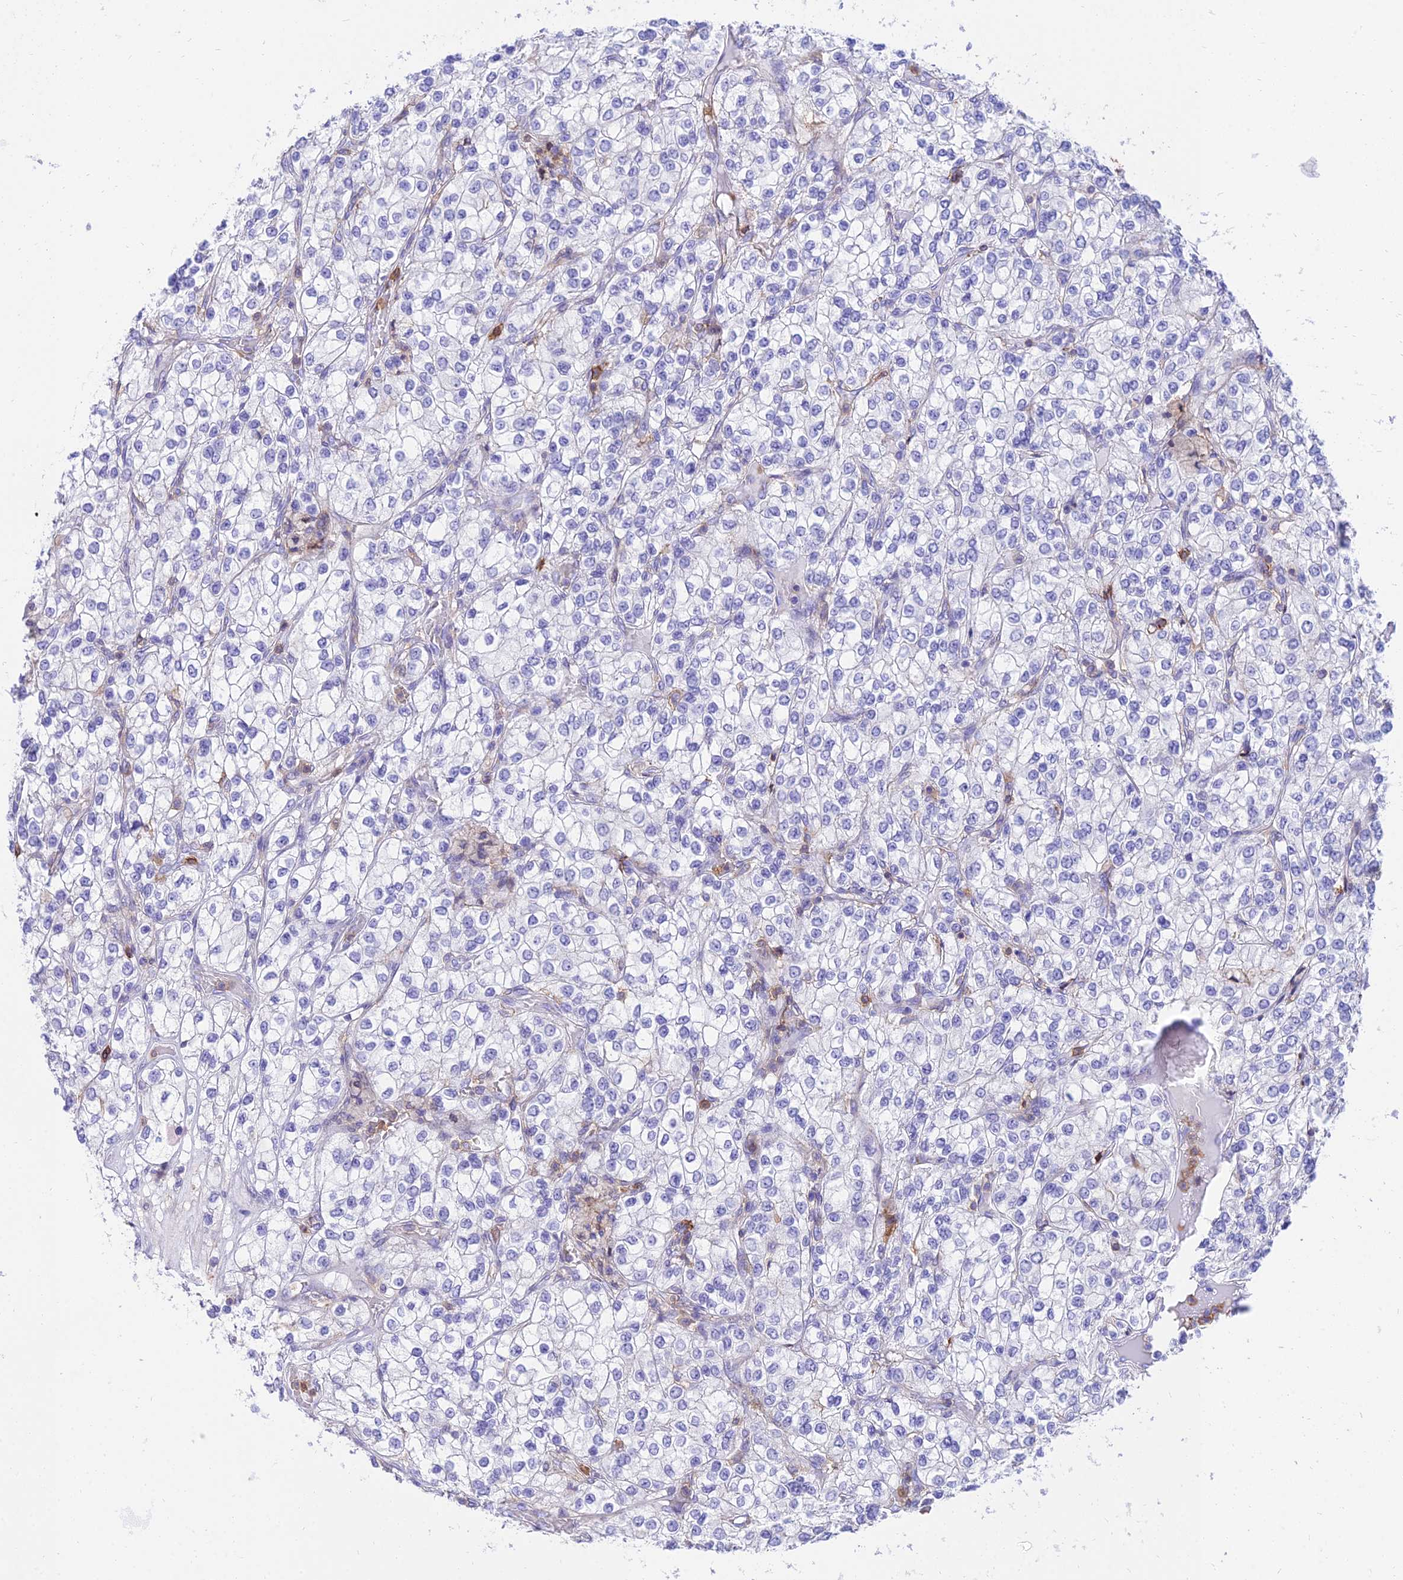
{"staining": {"intensity": "negative", "quantity": "none", "location": "none"}, "tissue": "renal cancer", "cell_type": "Tumor cells", "image_type": "cancer", "snomed": [{"axis": "morphology", "description": "Adenocarcinoma, NOS"}, {"axis": "topography", "description": "Kidney"}], "caption": "DAB (3,3'-diaminobenzidine) immunohistochemical staining of renal adenocarcinoma shows no significant staining in tumor cells. (IHC, brightfield microscopy, high magnification).", "gene": "SREK1IP1", "patient": {"sex": "male", "age": 80}}